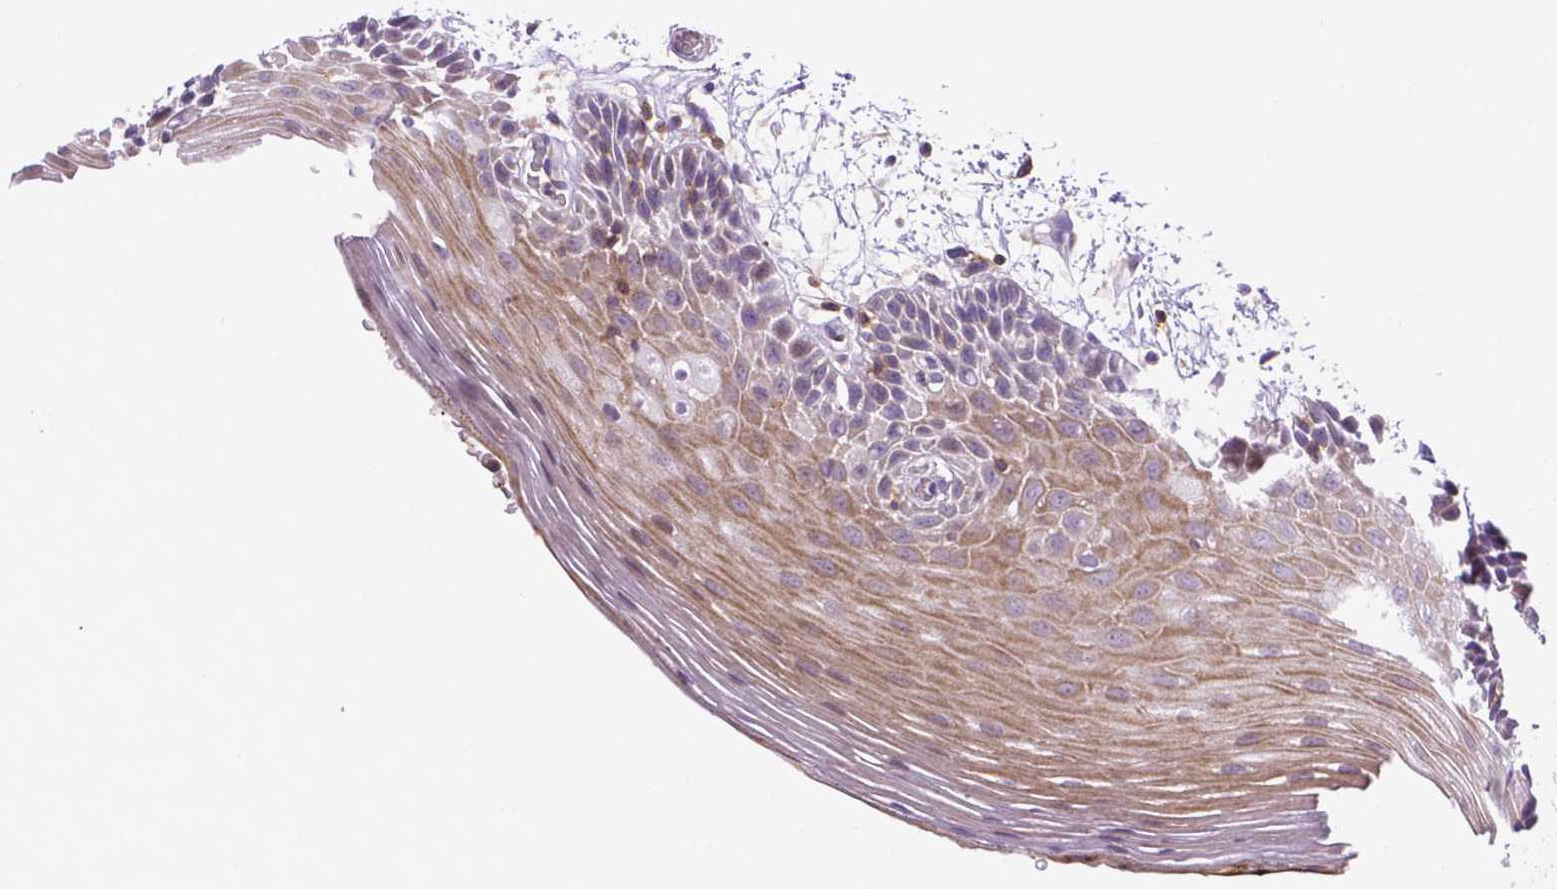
{"staining": {"intensity": "weak", "quantity": "<25%", "location": "cytoplasmic/membranous"}, "tissue": "oral mucosa", "cell_type": "Squamous epithelial cells", "image_type": "normal", "snomed": [{"axis": "morphology", "description": "Normal tissue, NOS"}, {"axis": "morphology", "description": "Squamous cell carcinoma, NOS"}, {"axis": "topography", "description": "Oral tissue"}, {"axis": "topography", "description": "Head-Neck"}], "caption": "A high-resolution image shows immunohistochemistry (IHC) staining of unremarkable oral mucosa, which reveals no significant staining in squamous epithelial cells.", "gene": "ACAD10", "patient": {"sex": "male", "age": 52}}